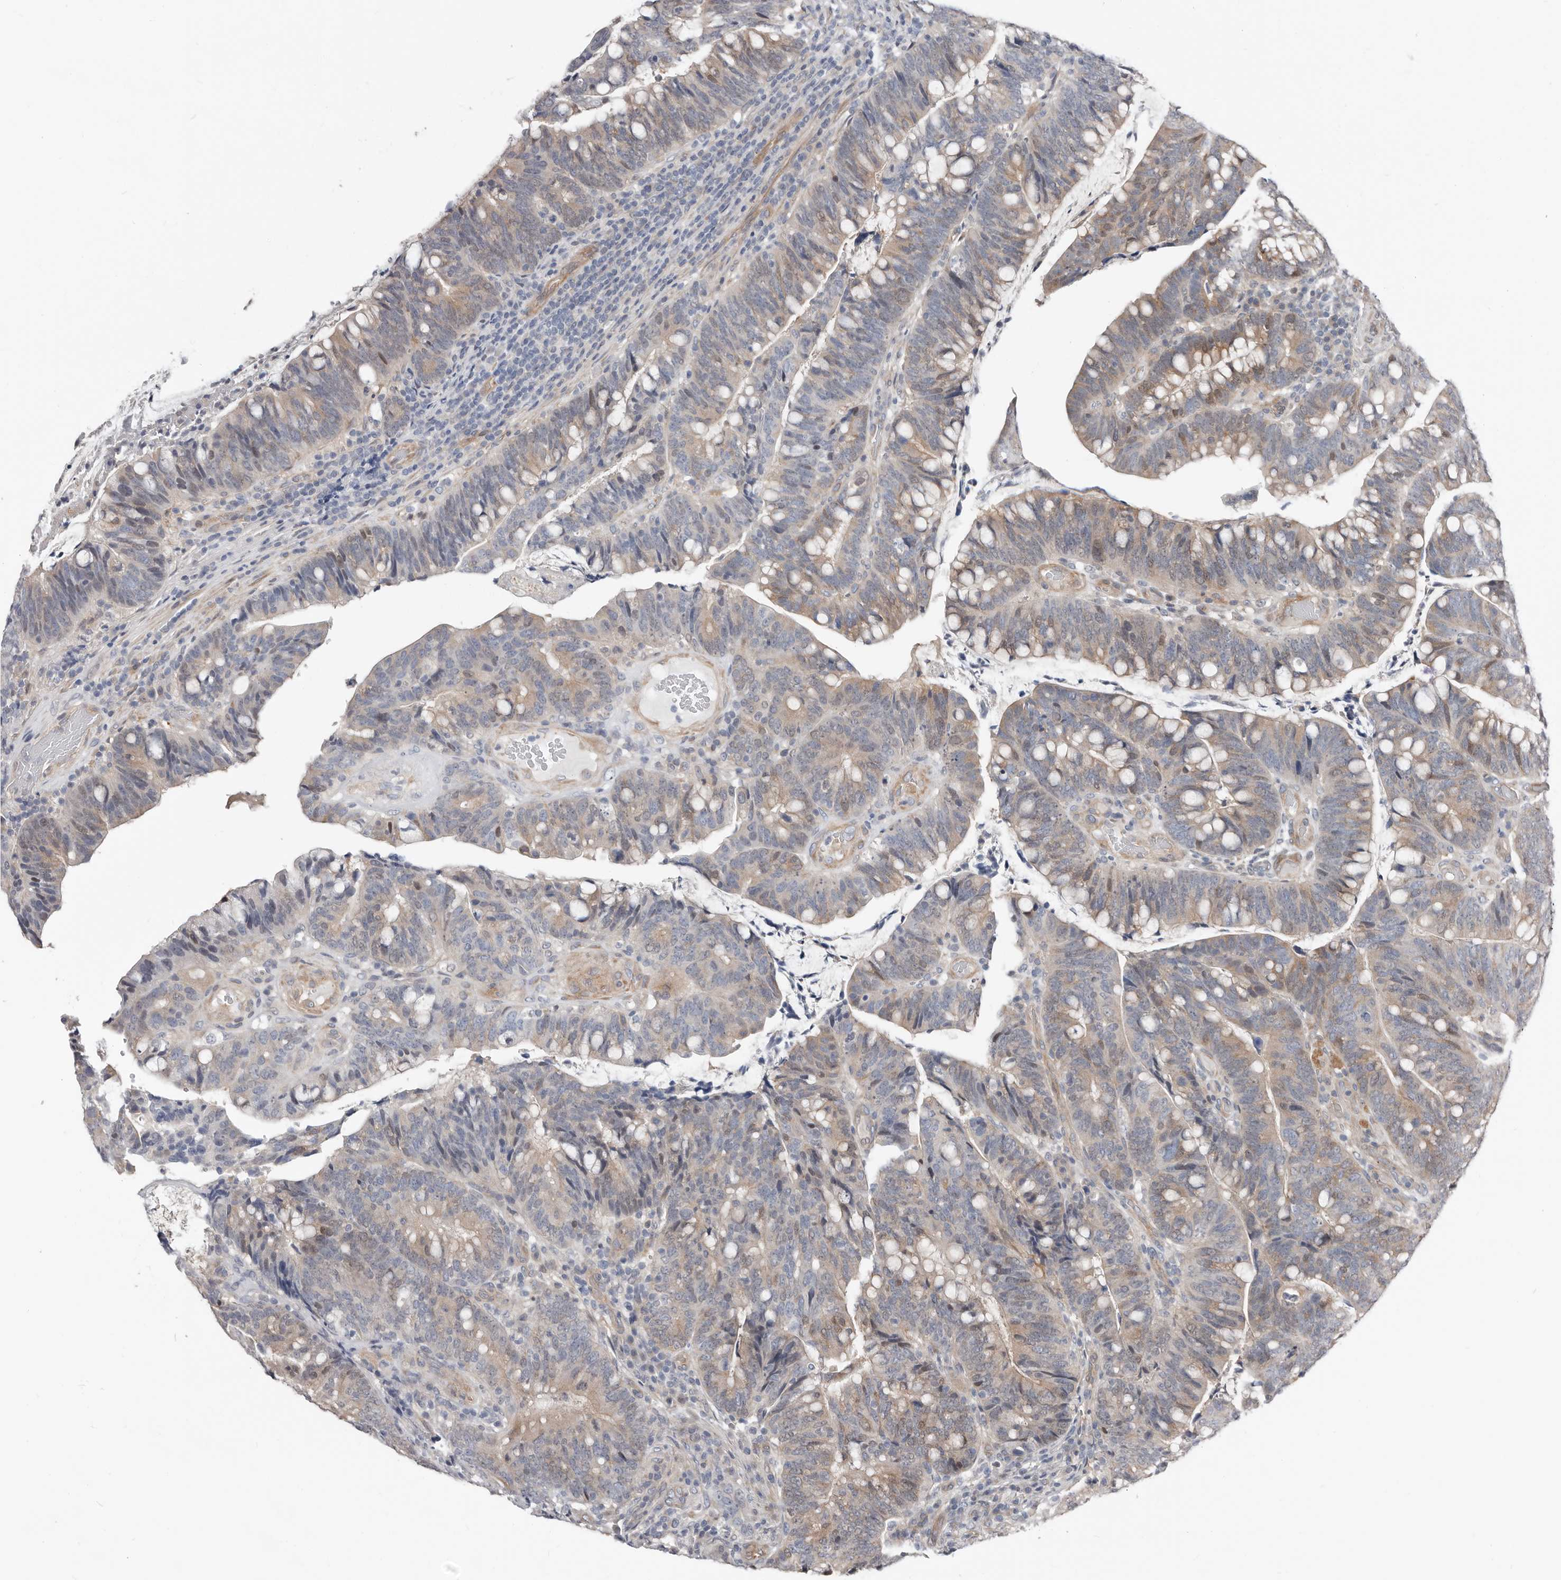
{"staining": {"intensity": "moderate", "quantity": "25%-75%", "location": "cytoplasmic/membranous"}, "tissue": "colorectal cancer", "cell_type": "Tumor cells", "image_type": "cancer", "snomed": [{"axis": "morphology", "description": "Adenocarcinoma, NOS"}, {"axis": "topography", "description": "Colon"}], "caption": "The histopathology image shows a brown stain indicating the presence of a protein in the cytoplasmic/membranous of tumor cells in colorectal adenocarcinoma.", "gene": "ASRGL1", "patient": {"sex": "female", "age": 66}}